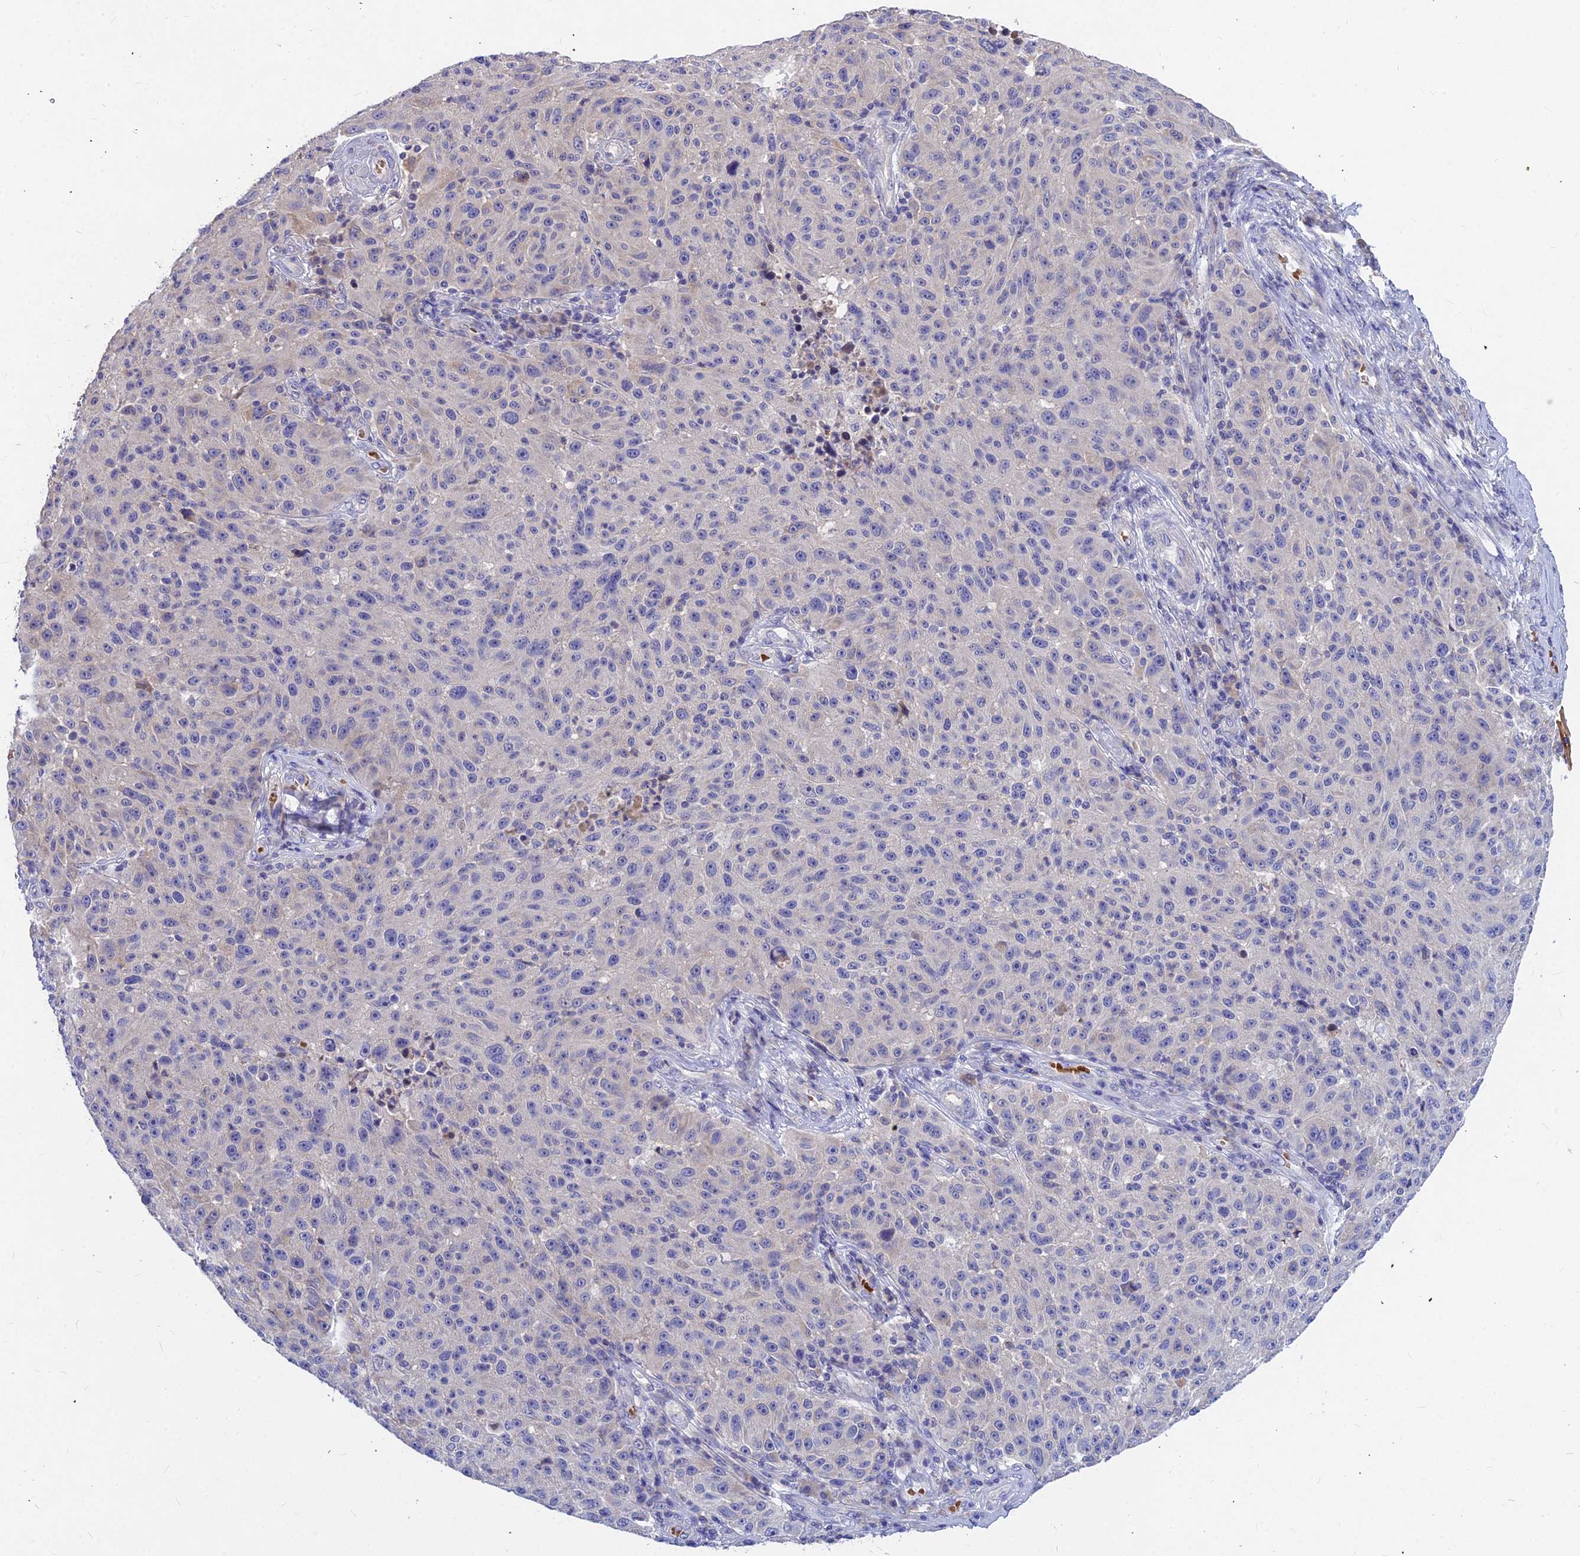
{"staining": {"intensity": "negative", "quantity": "none", "location": "none"}, "tissue": "melanoma", "cell_type": "Tumor cells", "image_type": "cancer", "snomed": [{"axis": "morphology", "description": "Malignant melanoma, NOS"}, {"axis": "topography", "description": "Skin"}], "caption": "DAB immunohistochemical staining of human malignant melanoma displays no significant expression in tumor cells.", "gene": "DMRTA1", "patient": {"sex": "male", "age": 53}}